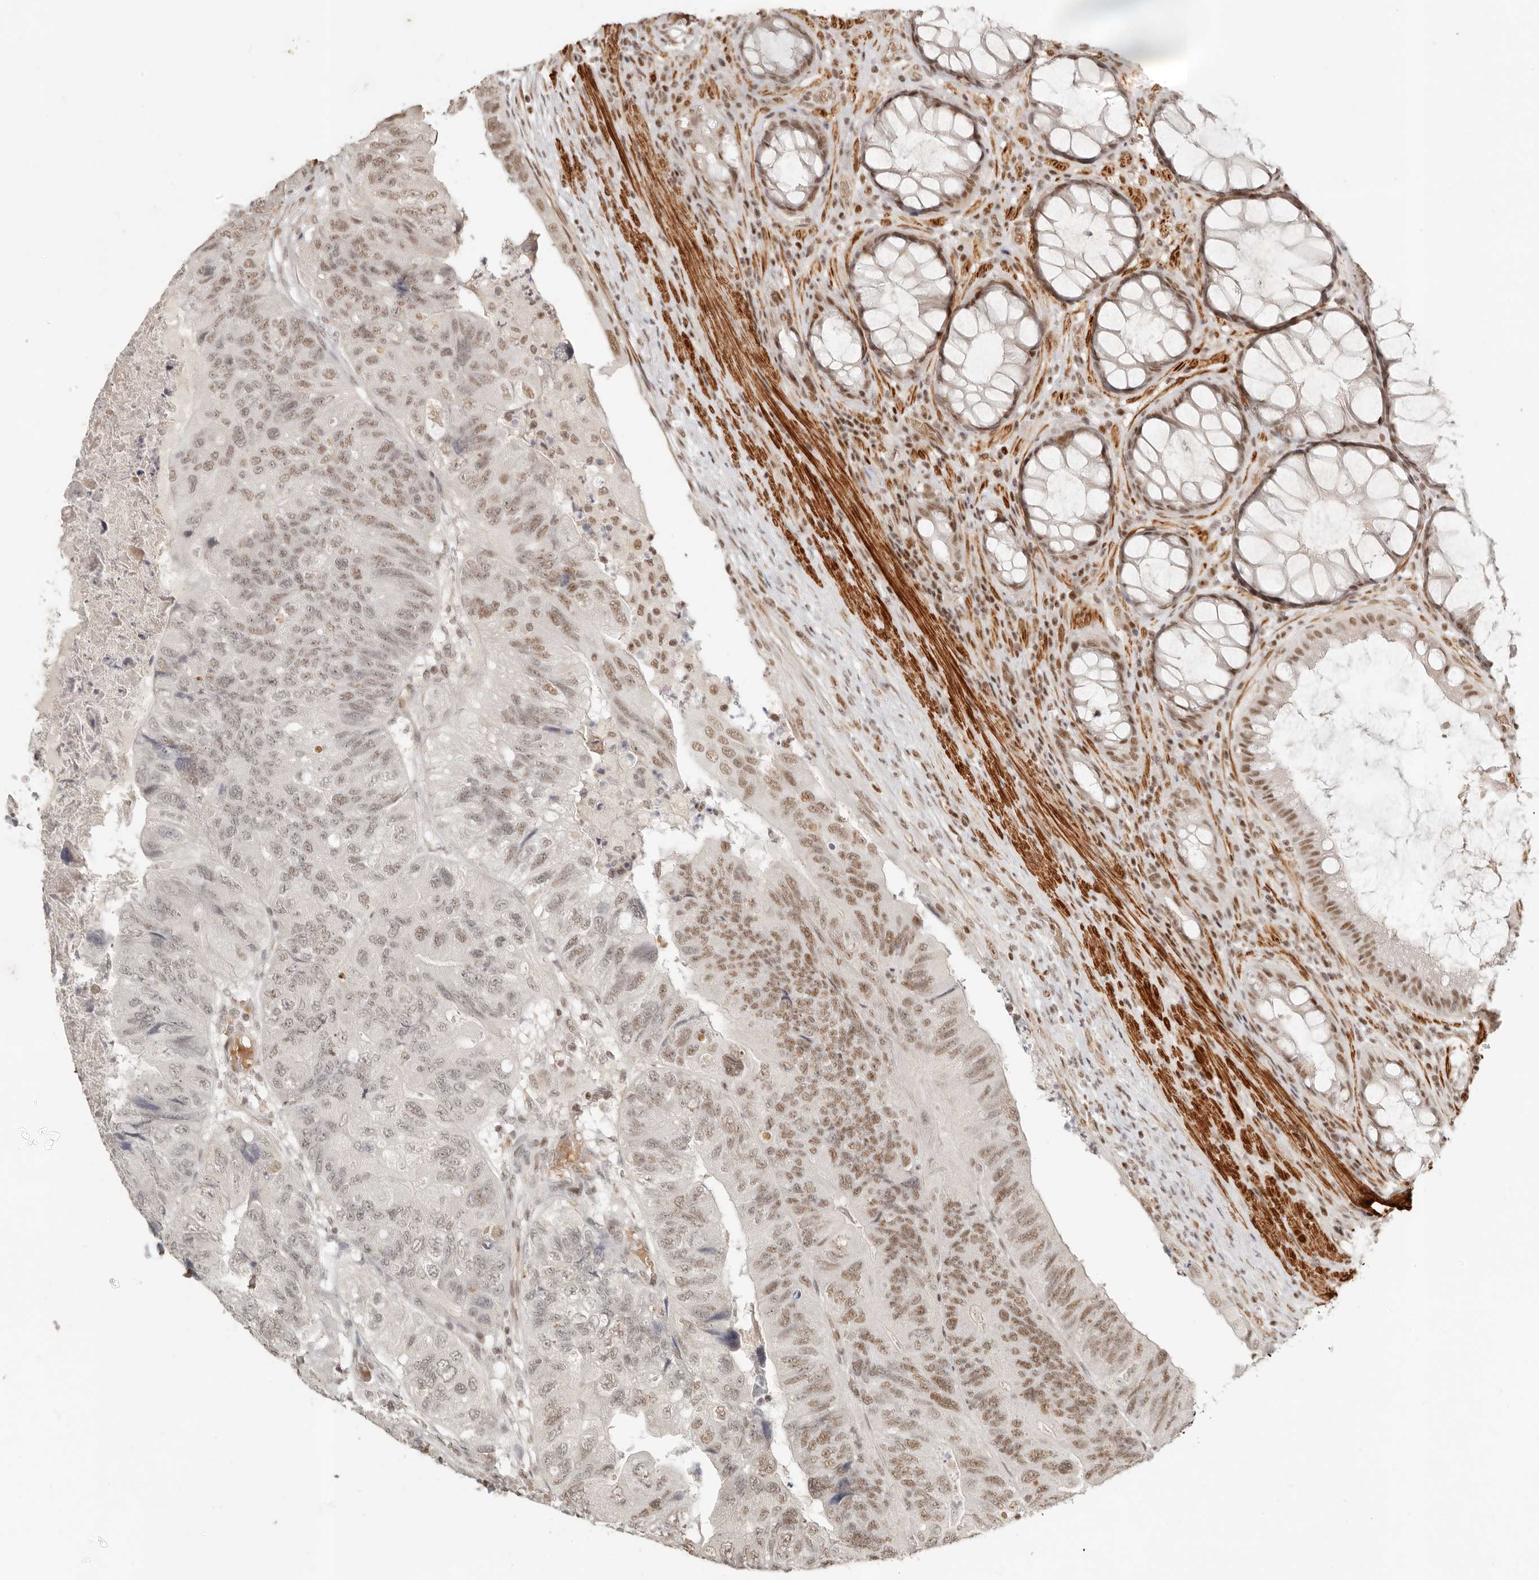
{"staining": {"intensity": "moderate", "quantity": ">75%", "location": "nuclear"}, "tissue": "colorectal cancer", "cell_type": "Tumor cells", "image_type": "cancer", "snomed": [{"axis": "morphology", "description": "Adenocarcinoma, NOS"}, {"axis": "topography", "description": "Rectum"}], "caption": "Immunohistochemical staining of human colorectal cancer (adenocarcinoma) shows moderate nuclear protein staining in approximately >75% of tumor cells. (brown staining indicates protein expression, while blue staining denotes nuclei).", "gene": "GABPA", "patient": {"sex": "male", "age": 63}}